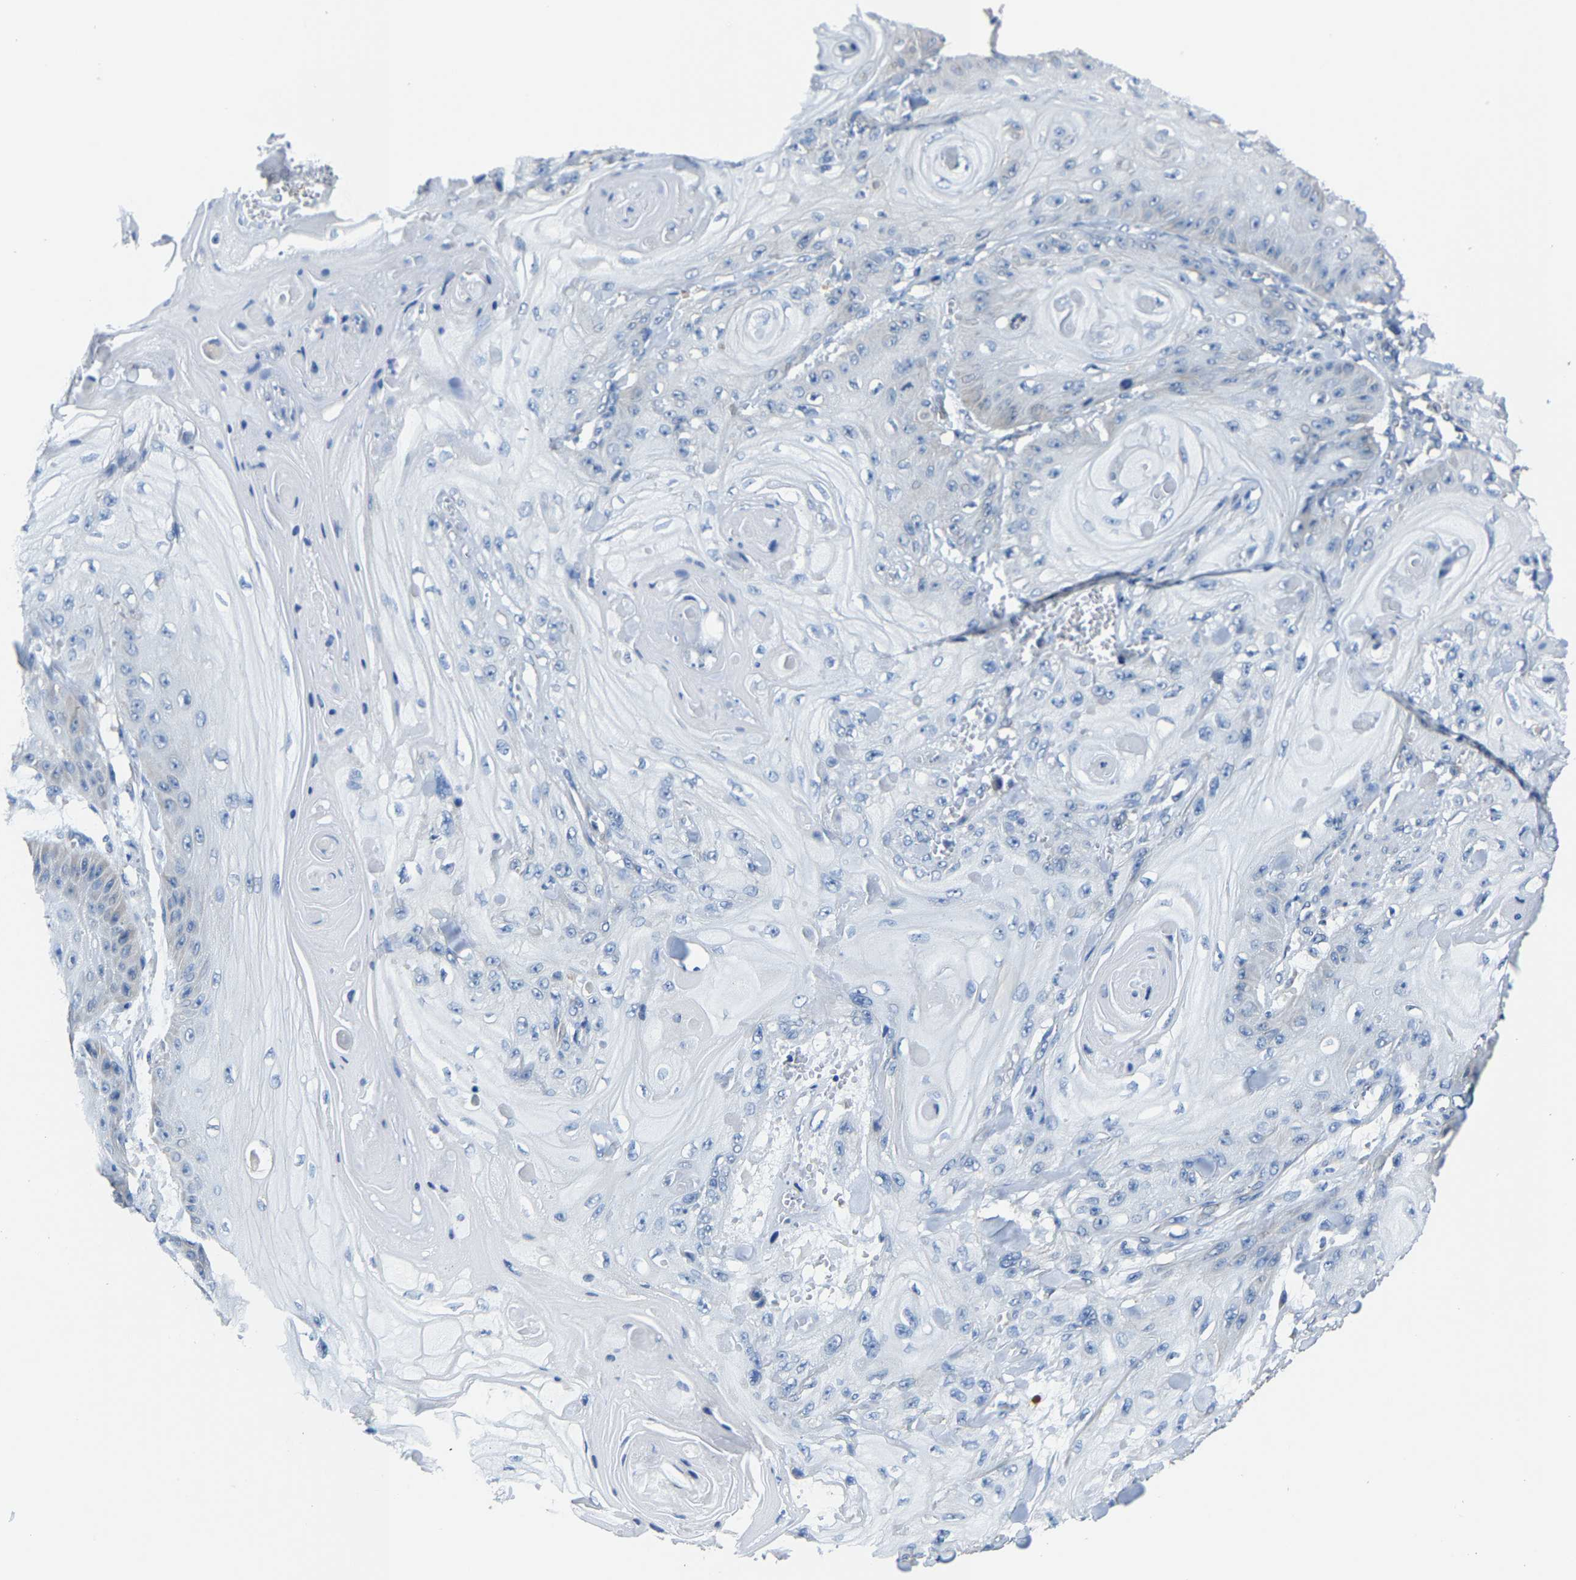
{"staining": {"intensity": "negative", "quantity": "none", "location": "none"}, "tissue": "skin cancer", "cell_type": "Tumor cells", "image_type": "cancer", "snomed": [{"axis": "morphology", "description": "Squamous cell carcinoma, NOS"}, {"axis": "topography", "description": "Skin"}], "caption": "Immunohistochemistry (IHC) of squamous cell carcinoma (skin) exhibits no positivity in tumor cells.", "gene": "AGK", "patient": {"sex": "male", "age": 74}}